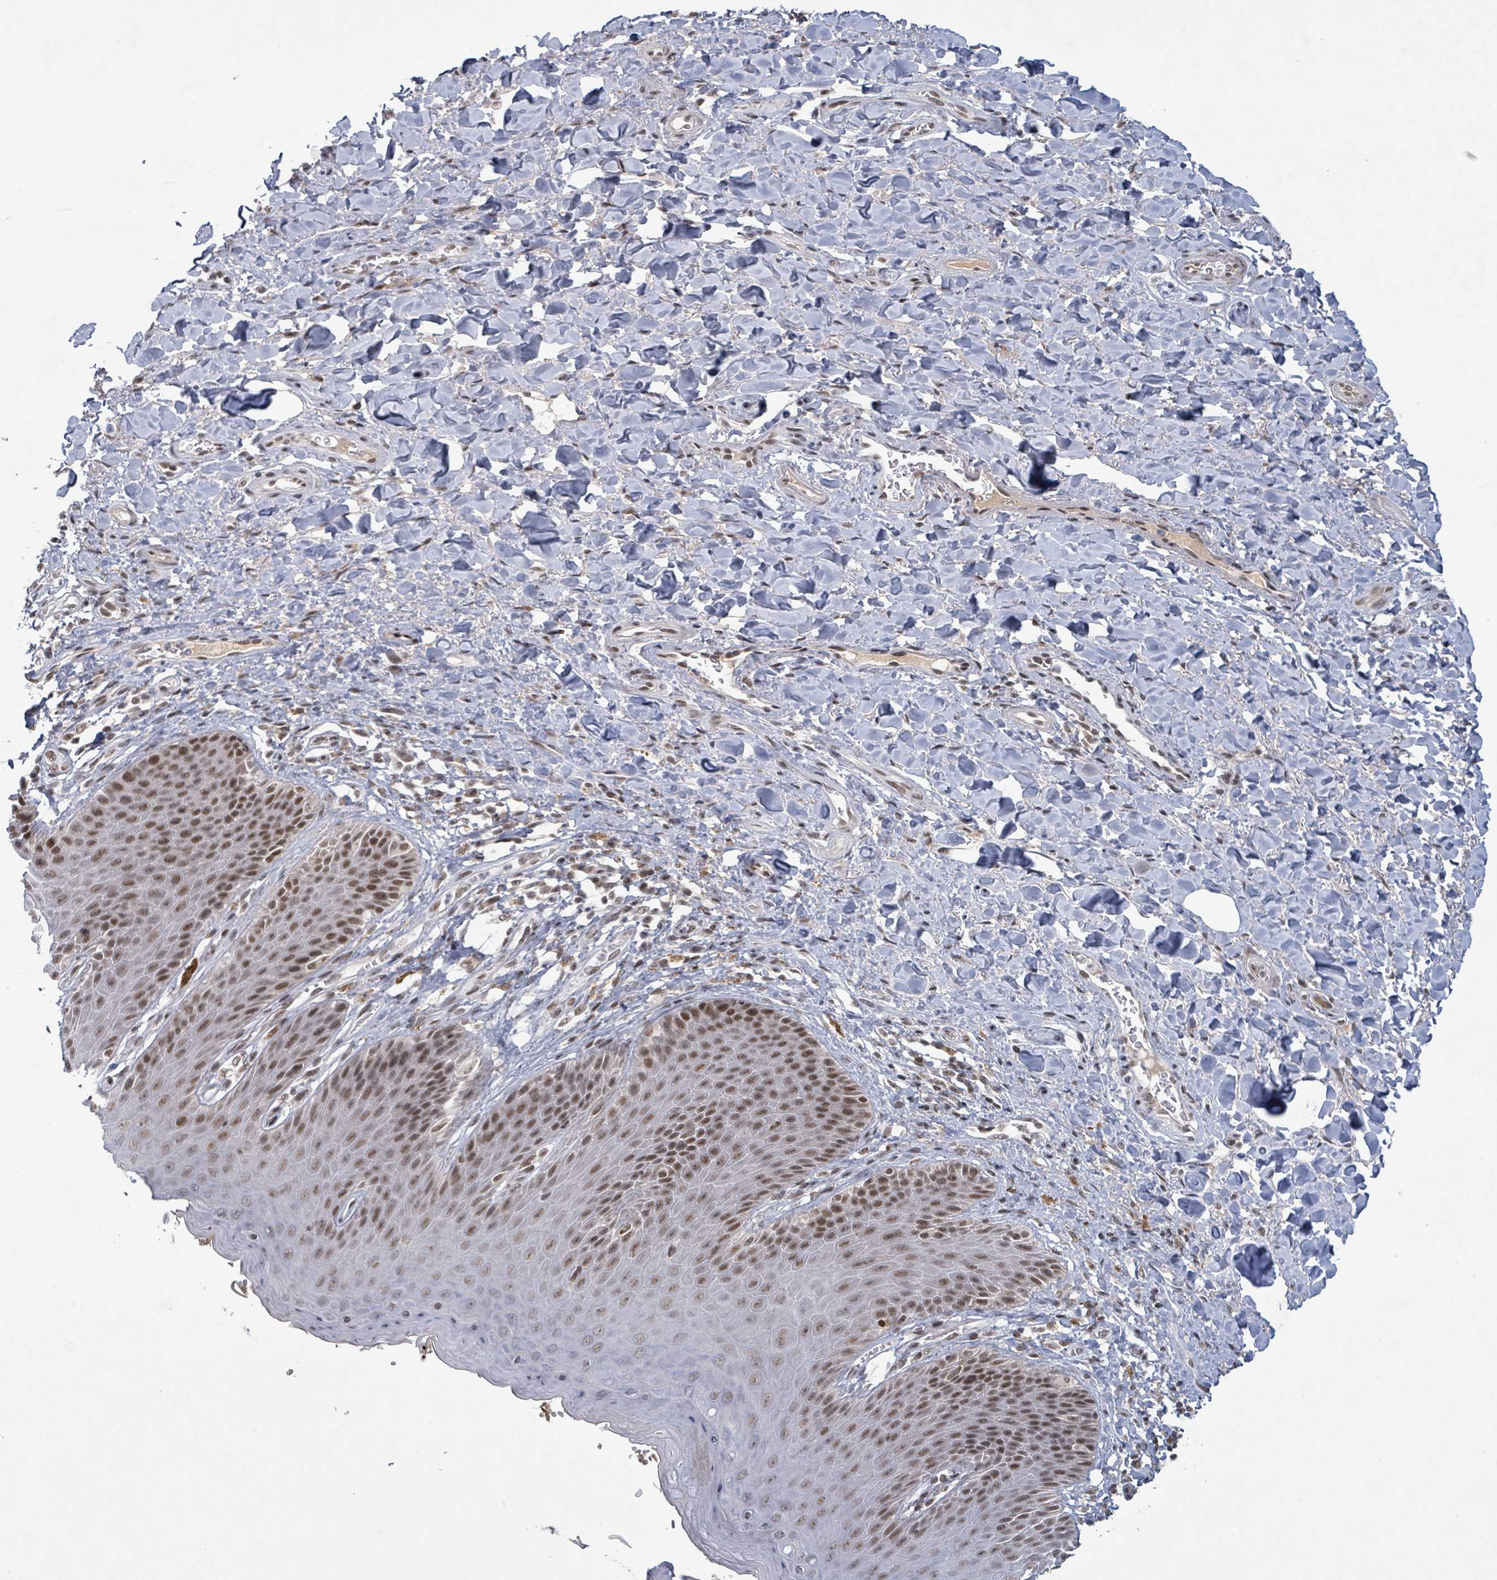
{"staining": {"intensity": "moderate", "quantity": ">75%", "location": "nuclear"}, "tissue": "skin", "cell_type": "Epidermal cells", "image_type": "normal", "snomed": [{"axis": "morphology", "description": "Normal tissue, NOS"}, {"axis": "topography", "description": "Anal"}], "caption": "Immunohistochemical staining of unremarkable human skin shows medium levels of moderate nuclear positivity in about >75% of epidermal cells. Ihc stains the protein of interest in brown and the nuclei are stained blue.", "gene": "BANP", "patient": {"sex": "female", "age": 89}}